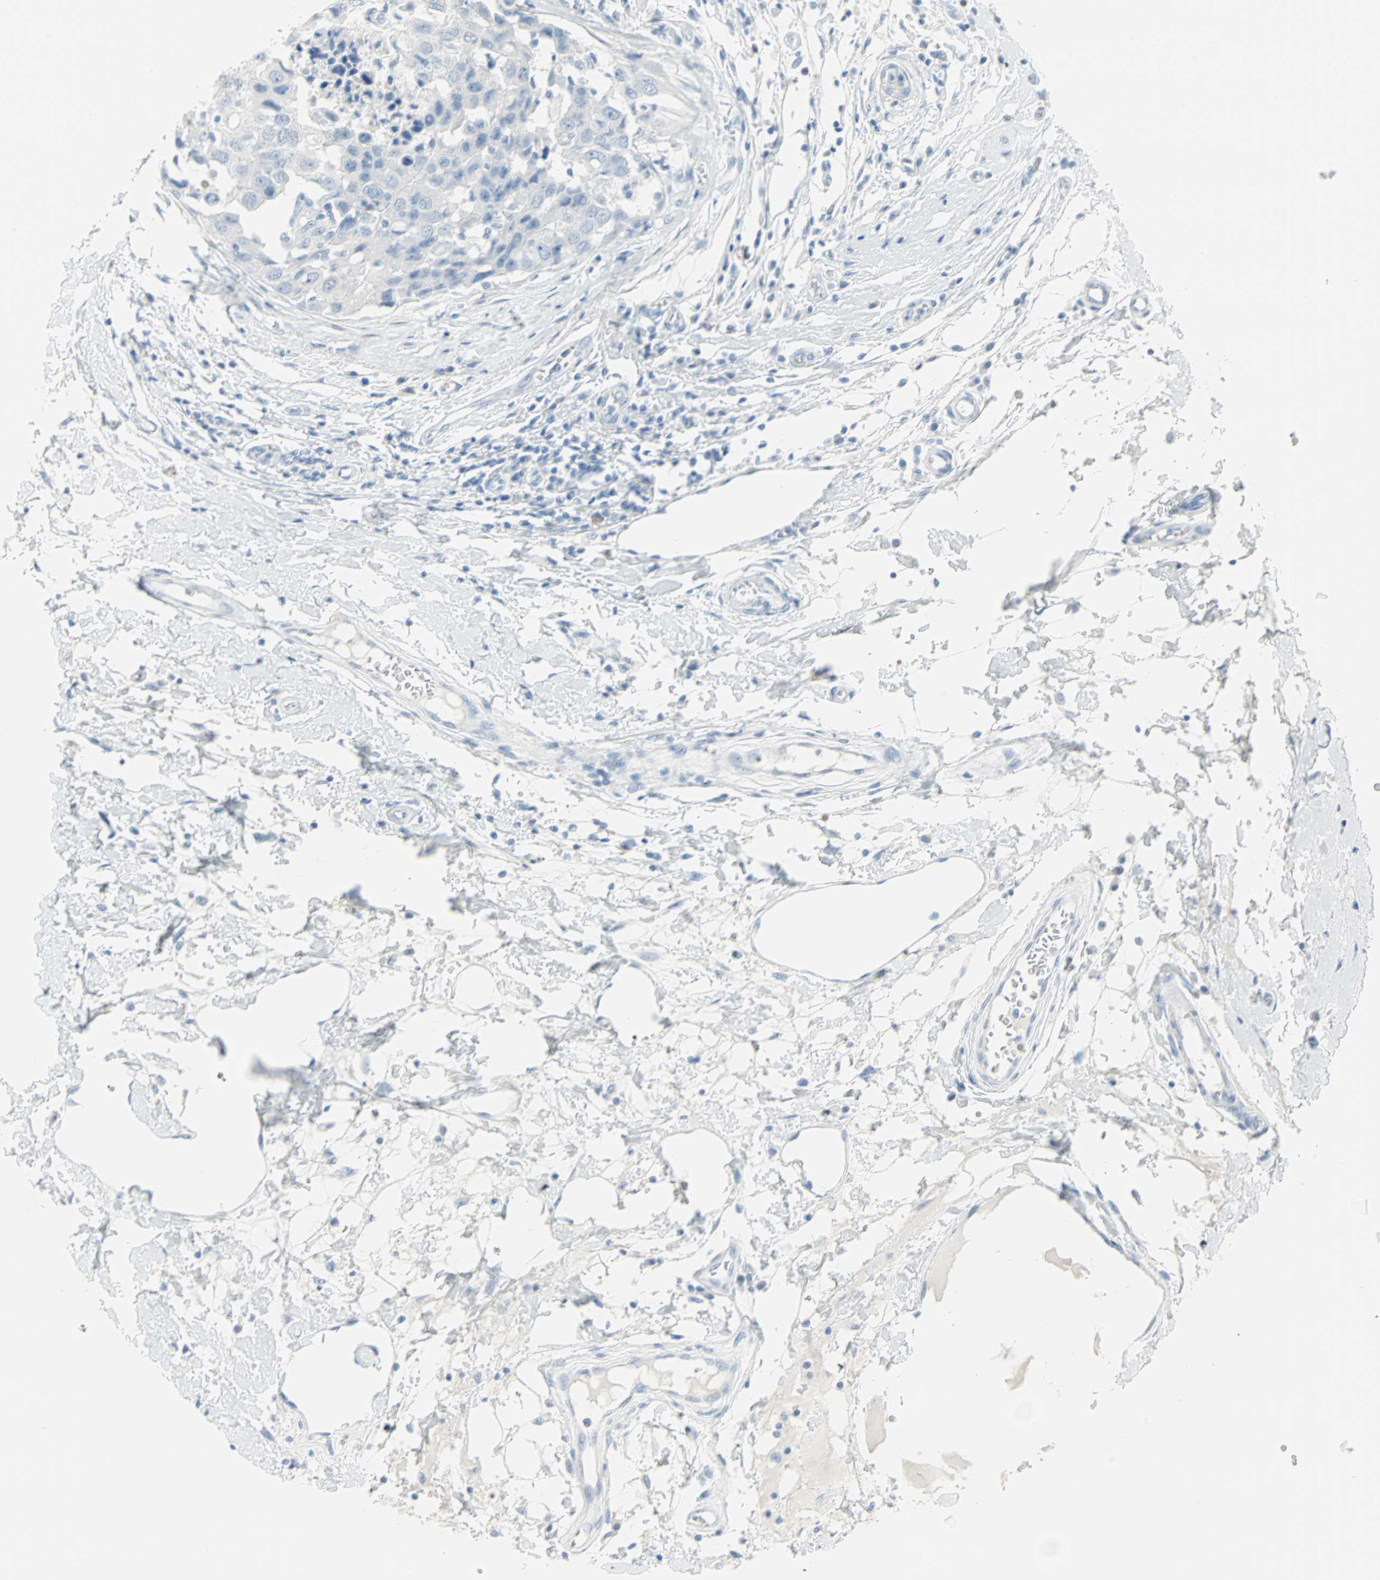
{"staining": {"intensity": "negative", "quantity": "none", "location": "none"}, "tissue": "breast cancer", "cell_type": "Tumor cells", "image_type": "cancer", "snomed": [{"axis": "morphology", "description": "Duct carcinoma"}, {"axis": "topography", "description": "Breast"}], "caption": "The immunohistochemistry (IHC) image has no significant positivity in tumor cells of breast cancer tissue. (Stains: DAB (3,3'-diaminobenzidine) immunohistochemistry (IHC) with hematoxylin counter stain, Microscopy: brightfield microscopy at high magnification).", "gene": "STX1A", "patient": {"sex": "female", "age": 27}}